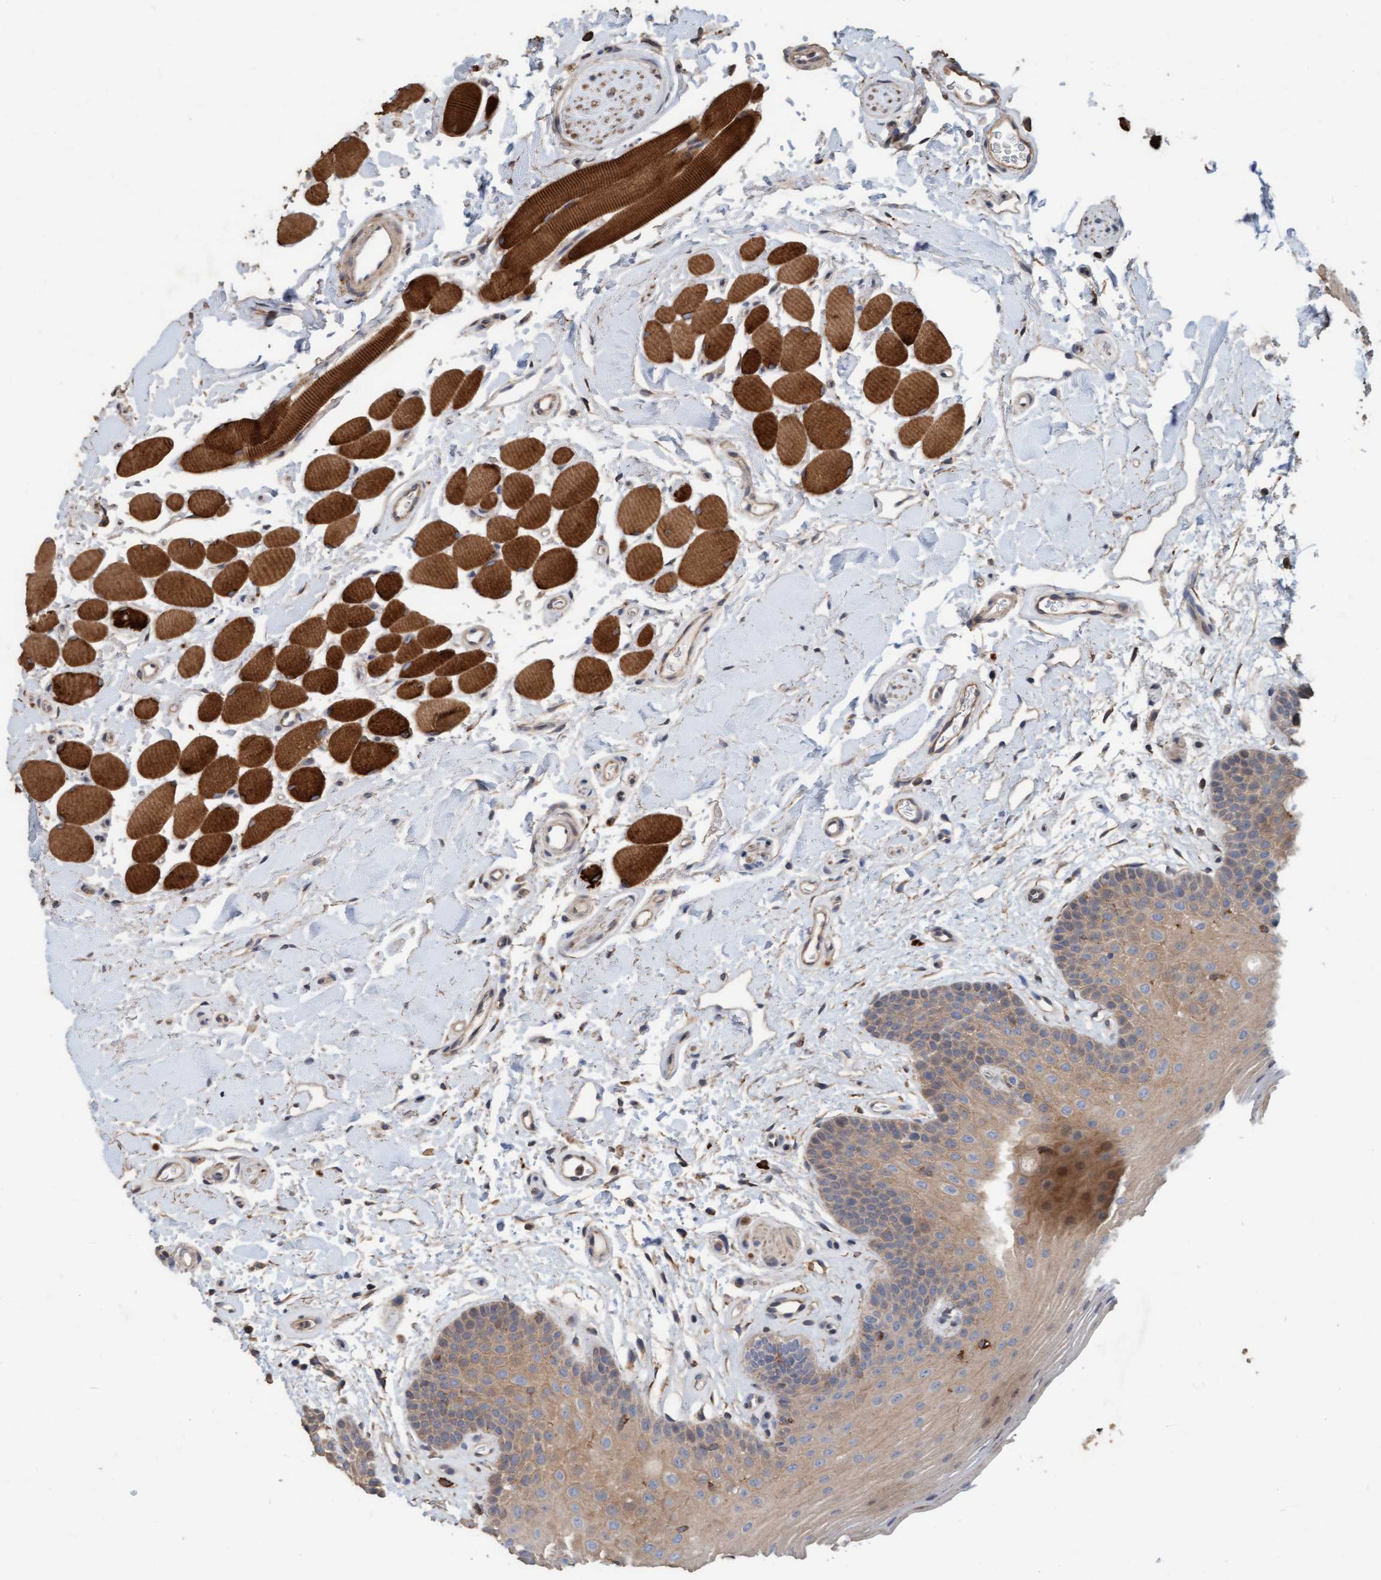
{"staining": {"intensity": "weak", "quantity": ">75%", "location": "cytoplasmic/membranous"}, "tissue": "oral mucosa", "cell_type": "Squamous epithelial cells", "image_type": "normal", "snomed": [{"axis": "morphology", "description": "Normal tissue, NOS"}, {"axis": "topography", "description": "Oral tissue"}], "caption": "Brown immunohistochemical staining in unremarkable oral mucosa displays weak cytoplasmic/membranous expression in about >75% of squamous epithelial cells. The protein is shown in brown color, while the nuclei are stained blue.", "gene": "LONRF1", "patient": {"sex": "male", "age": 62}}